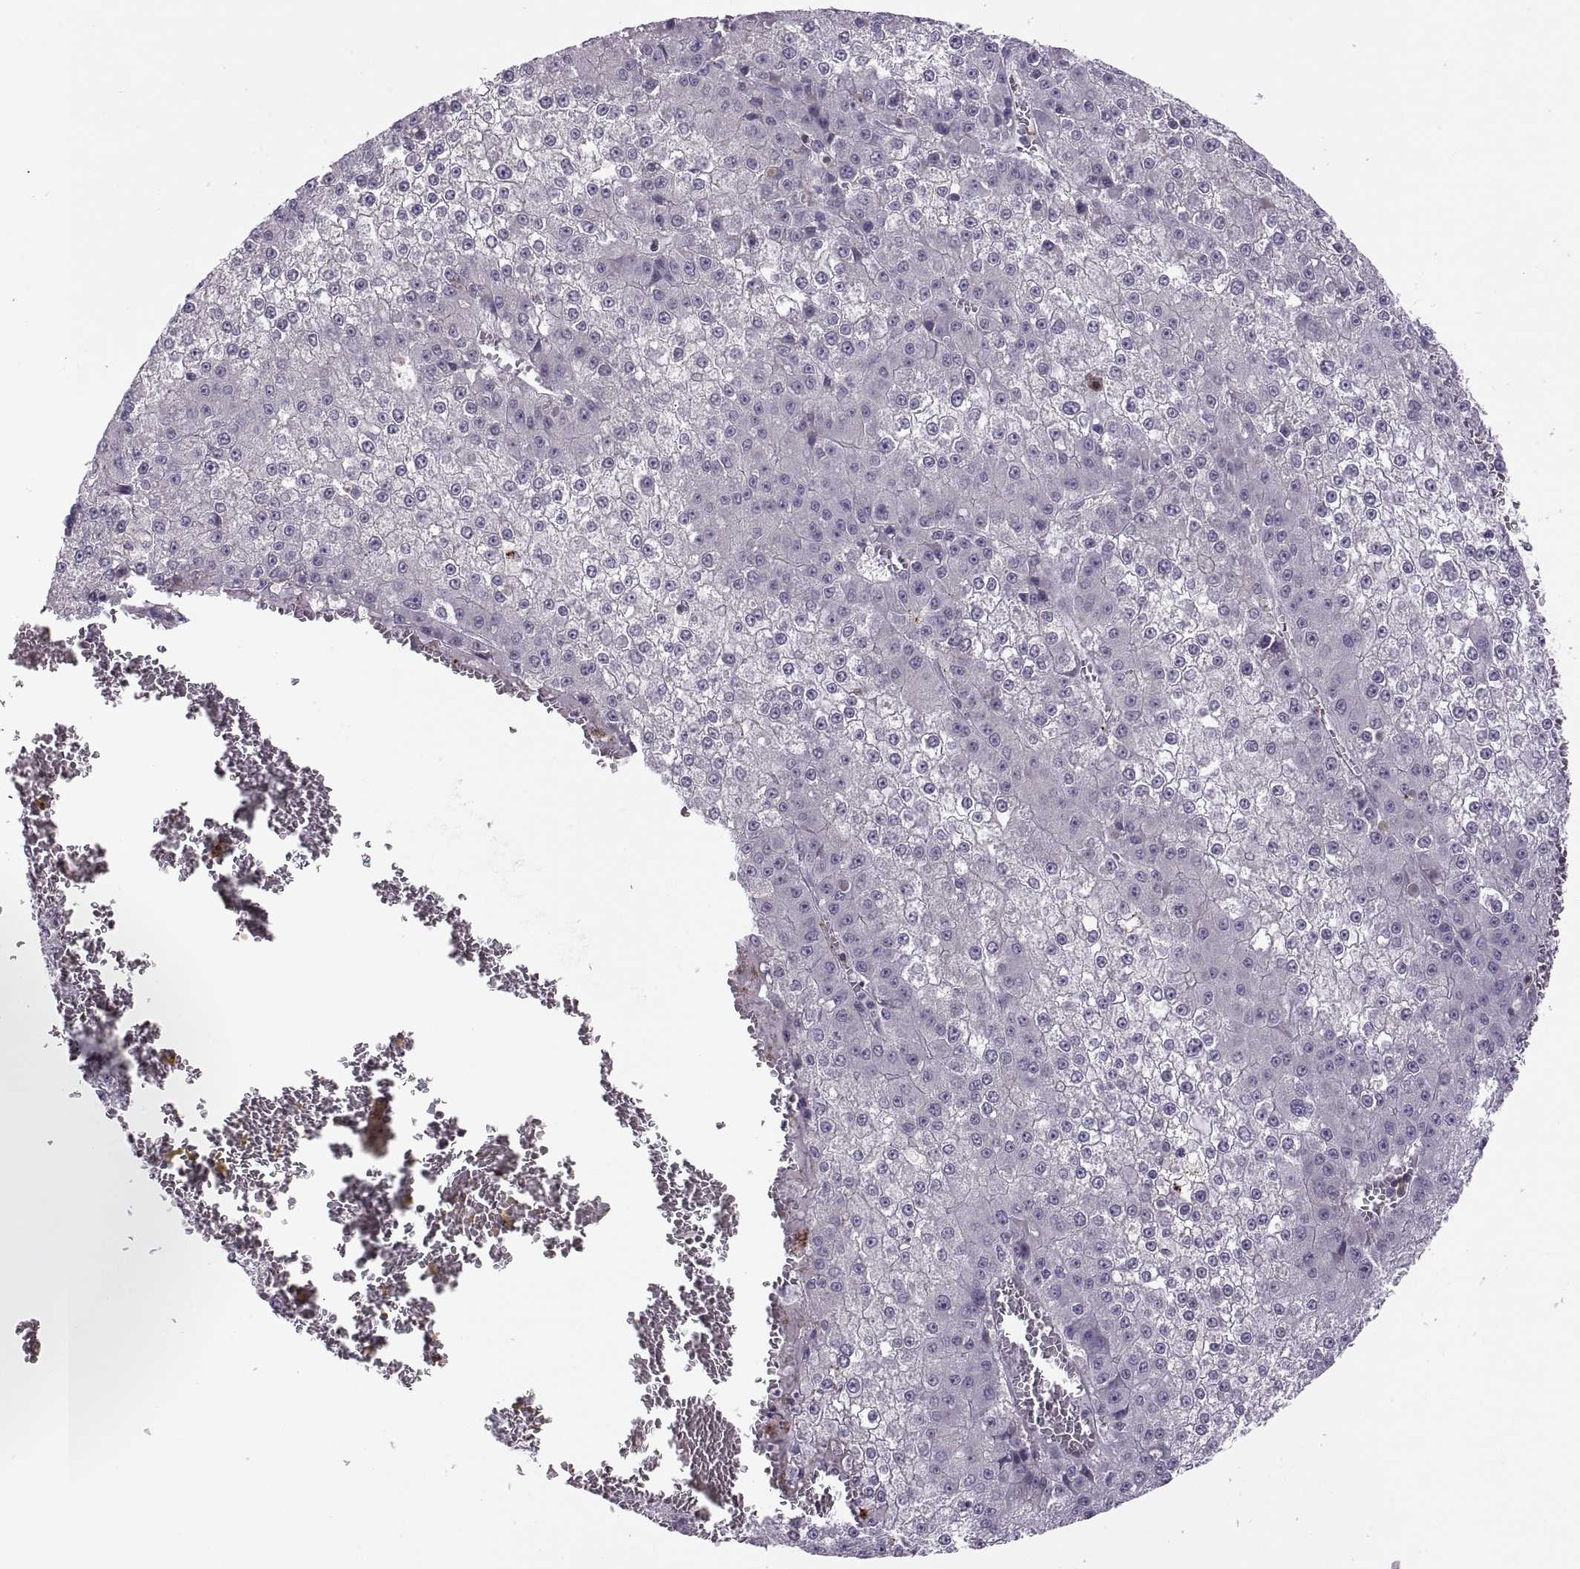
{"staining": {"intensity": "negative", "quantity": "none", "location": "none"}, "tissue": "liver cancer", "cell_type": "Tumor cells", "image_type": "cancer", "snomed": [{"axis": "morphology", "description": "Carcinoma, Hepatocellular, NOS"}, {"axis": "topography", "description": "Liver"}], "caption": "Liver hepatocellular carcinoma was stained to show a protein in brown. There is no significant expression in tumor cells. Nuclei are stained in blue.", "gene": "TTC21A", "patient": {"sex": "female", "age": 73}}